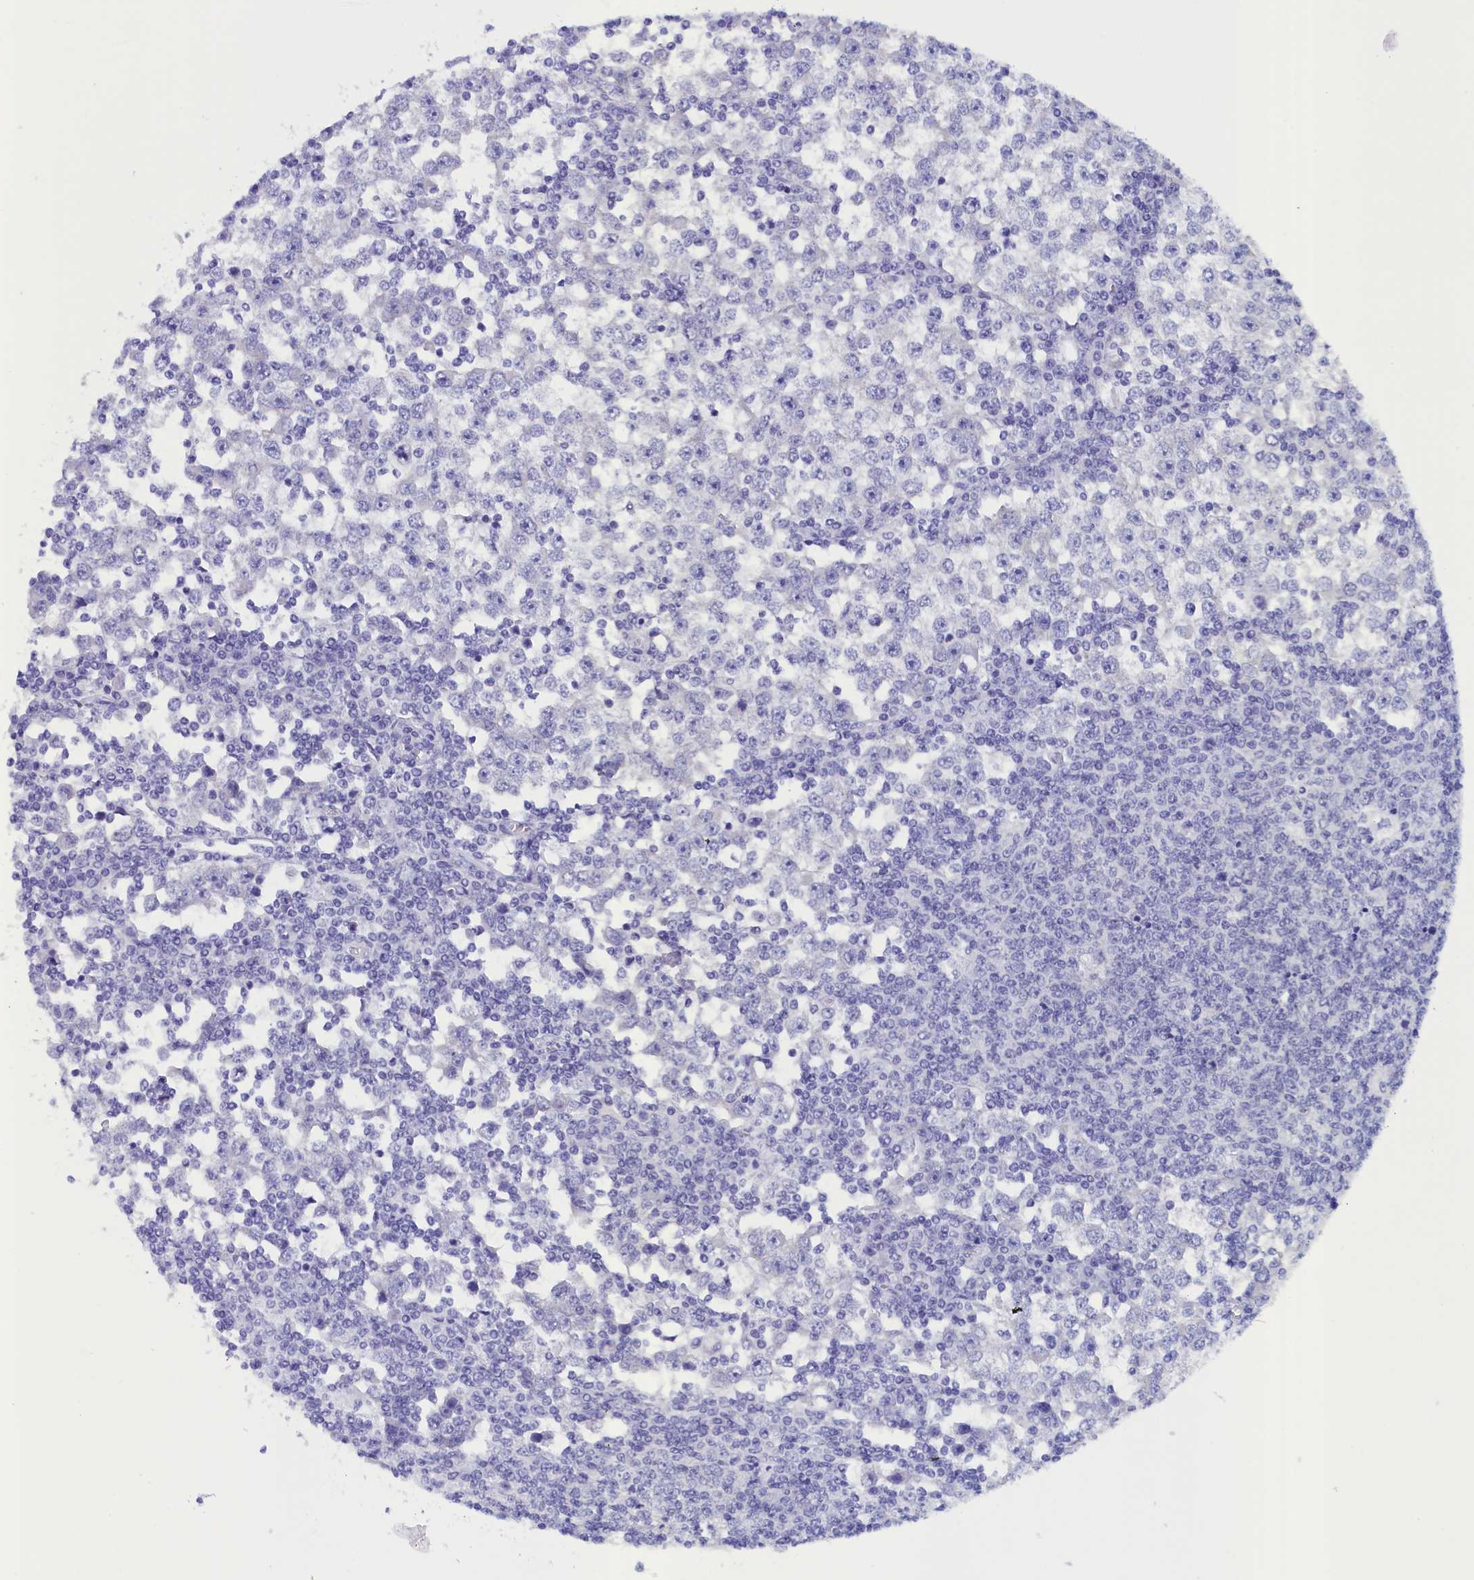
{"staining": {"intensity": "negative", "quantity": "none", "location": "none"}, "tissue": "testis cancer", "cell_type": "Tumor cells", "image_type": "cancer", "snomed": [{"axis": "morphology", "description": "Seminoma, NOS"}, {"axis": "topography", "description": "Testis"}], "caption": "This histopathology image is of testis cancer stained with immunohistochemistry to label a protein in brown with the nuclei are counter-stained blue. There is no expression in tumor cells.", "gene": "ANKRD2", "patient": {"sex": "male", "age": 65}}